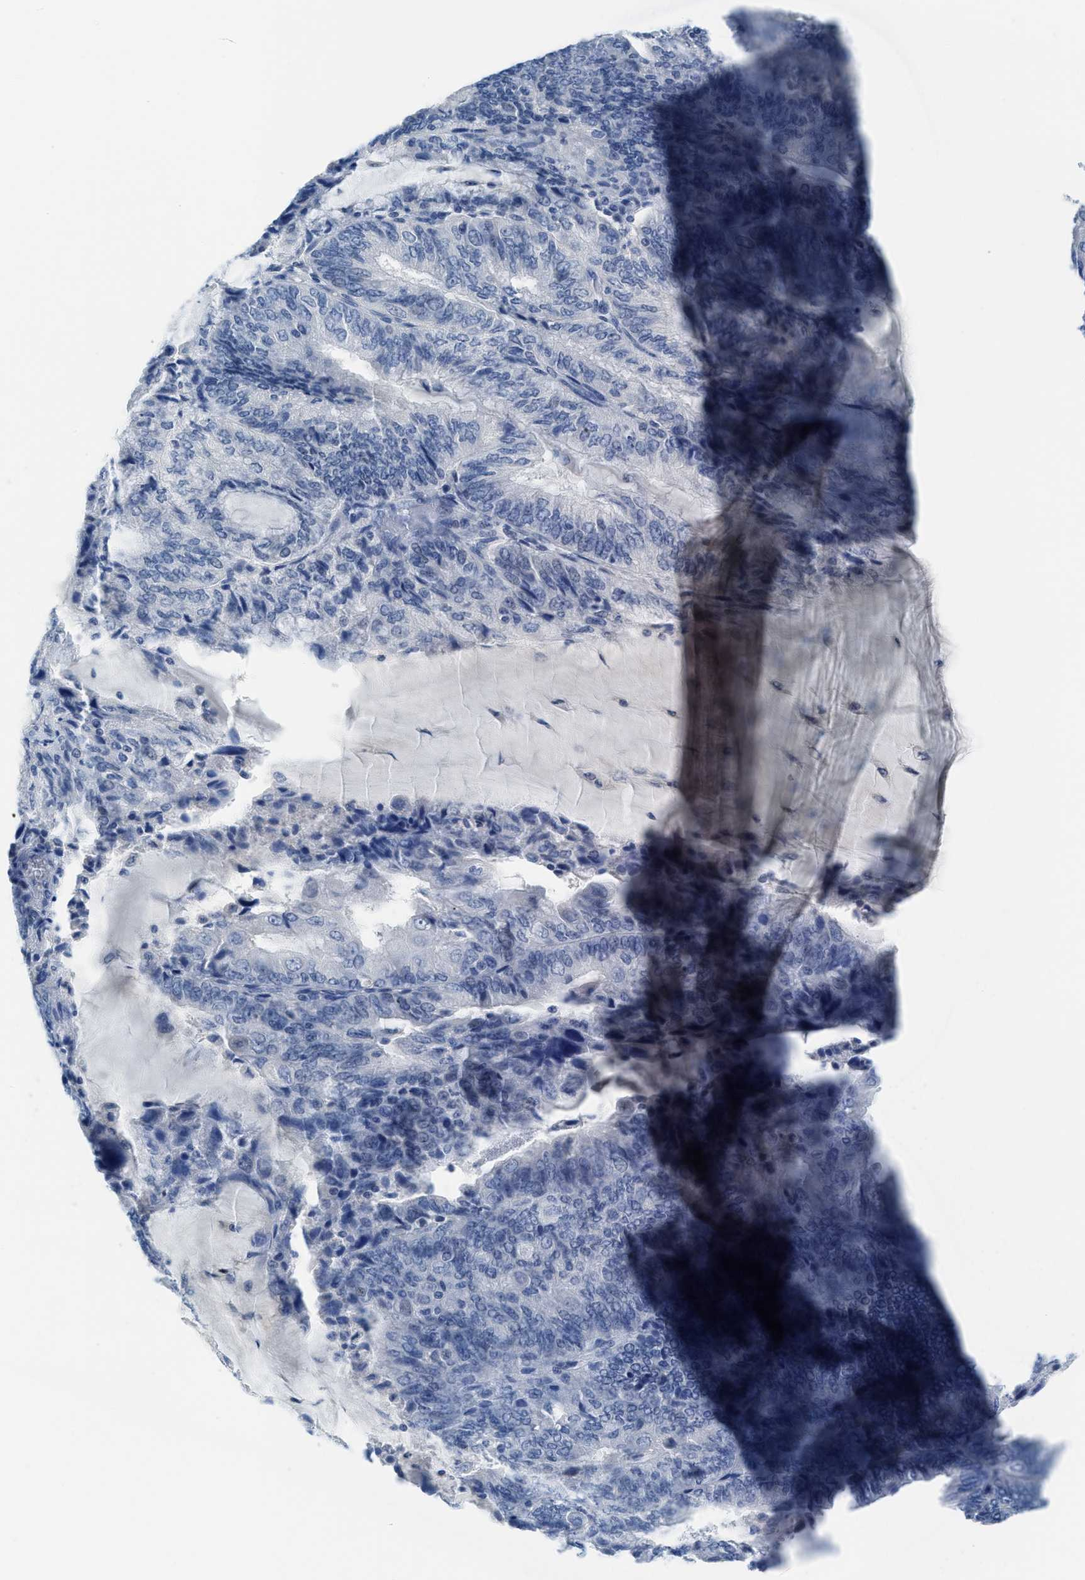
{"staining": {"intensity": "negative", "quantity": "none", "location": "none"}, "tissue": "endometrial cancer", "cell_type": "Tumor cells", "image_type": "cancer", "snomed": [{"axis": "morphology", "description": "Adenocarcinoma, NOS"}, {"axis": "topography", "description": "Endometrium"}], "caption": "Immunohistochemical staining of human adenocarcinoma (endometrial) shows no significant positivity in tumor cells.", "gene": "MBL2", "patient": {"sex": "female", "age": 81}}